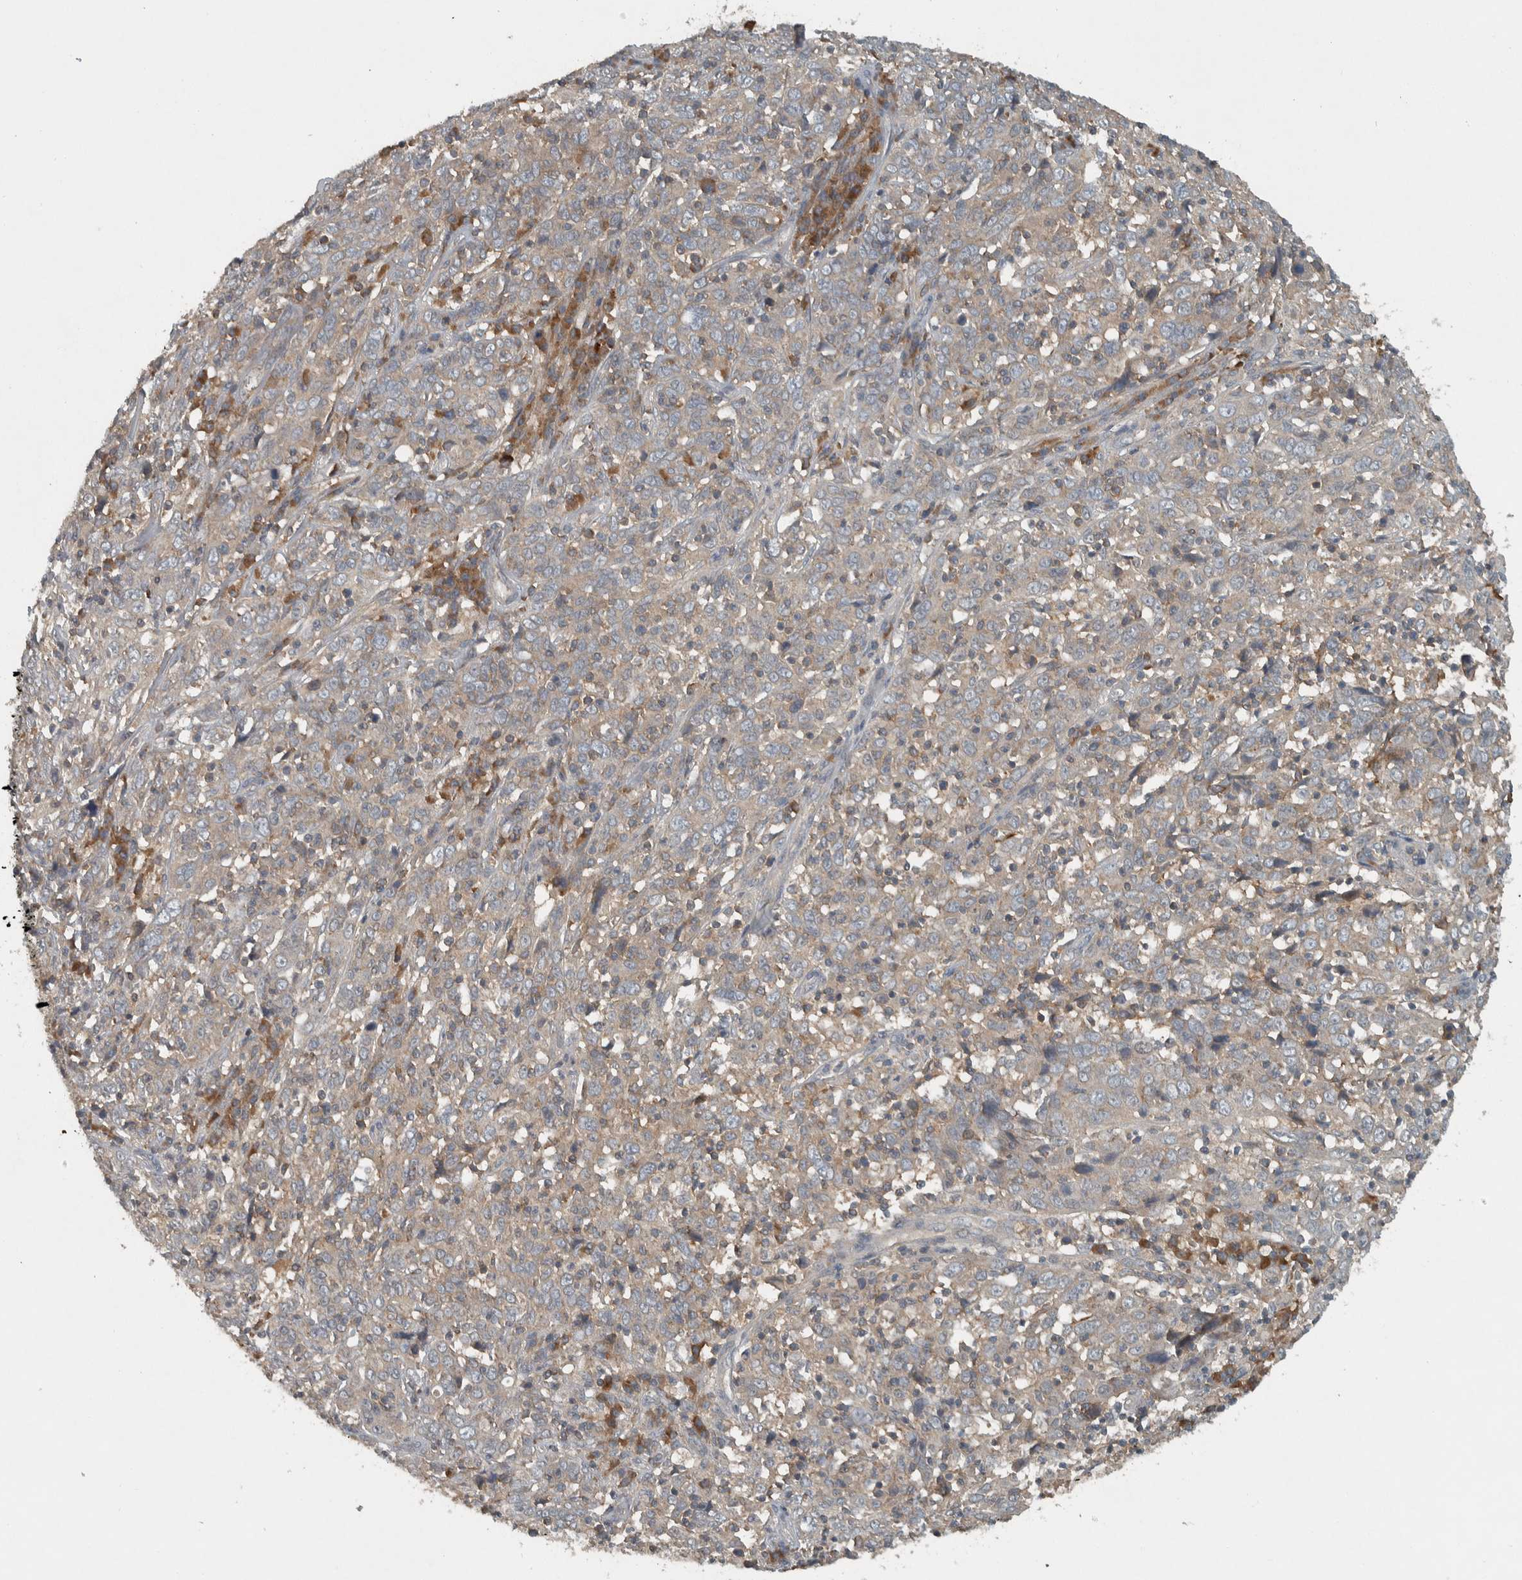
{"staining": {"intensity": "weak", "quantity": "<25%", "location": "cytoplasmic/membranous"}, "tissue": "cervical cancer", "cell_type": "Tumor cells", "image_type": "cancer", "snomed": [{"axis": "morphology", "description": "Squamous cell carcinoma, NOS"}, {"axis": "topography", "description": "Cervix"}], "caption": "Immunohistochemistry (IHC) of cervical squamous cell carcinoma exhibits no staining in tumor cells.", "gene": "CLCN2", "patient": {"sex": "female", "age": 46}}